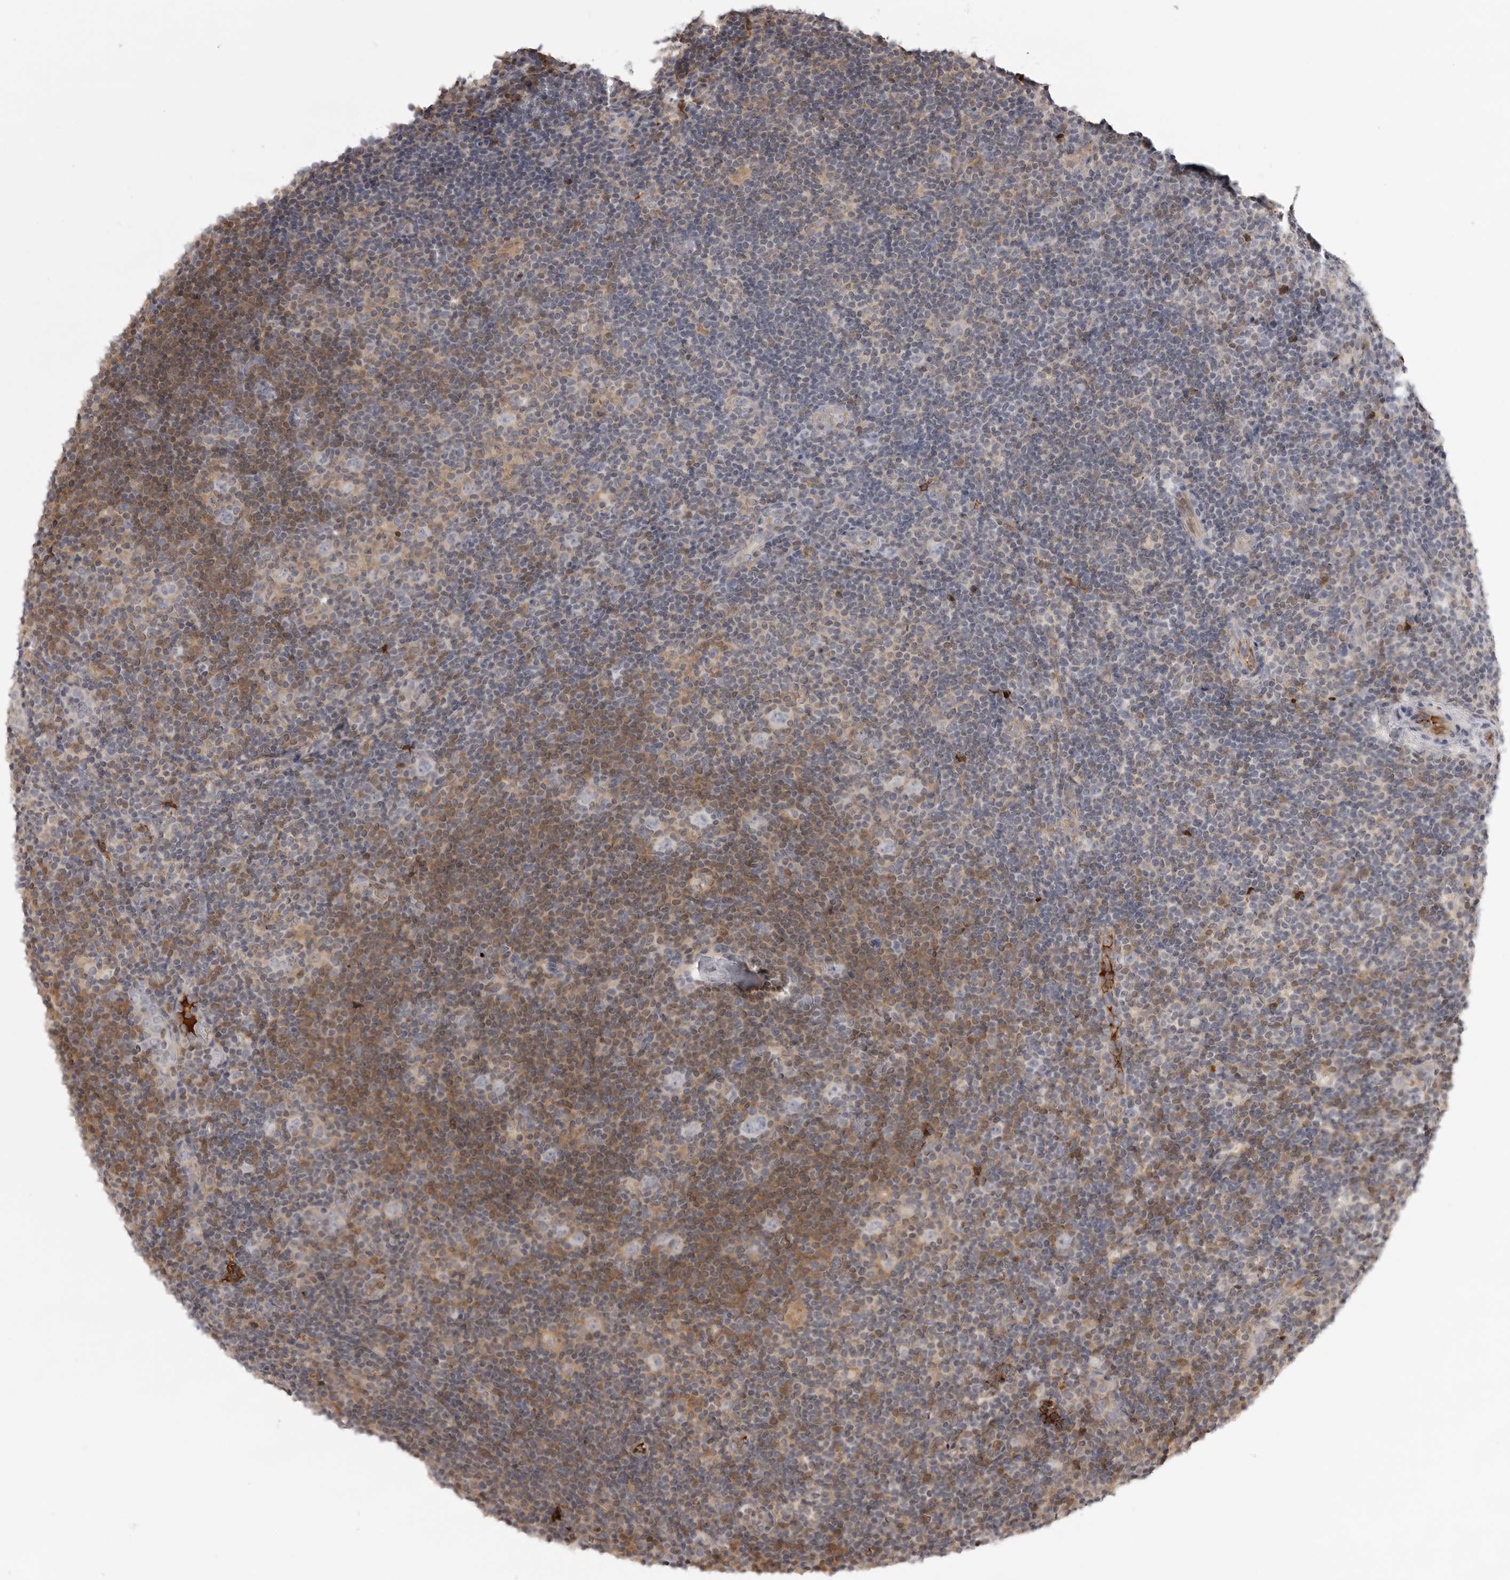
{"staining": {"intensity": "negative", "quantity": "none", "location": "none"}, "tissue": "lymphoma", "cell_type": "Tumor cells", "image_type": "cancer", "snomed": [{"axis": "morphology", "description": "Hodgkin's disease, NOS"}, {"axis": "topography", "description": "Lymph node"}], "caption": "Immunohistochemical staining of human lymphoma demonstrates no significant positivity in tumor cells.", "gene": "PLEKHF2", "patient": {"sex": "female", "age": 57}}